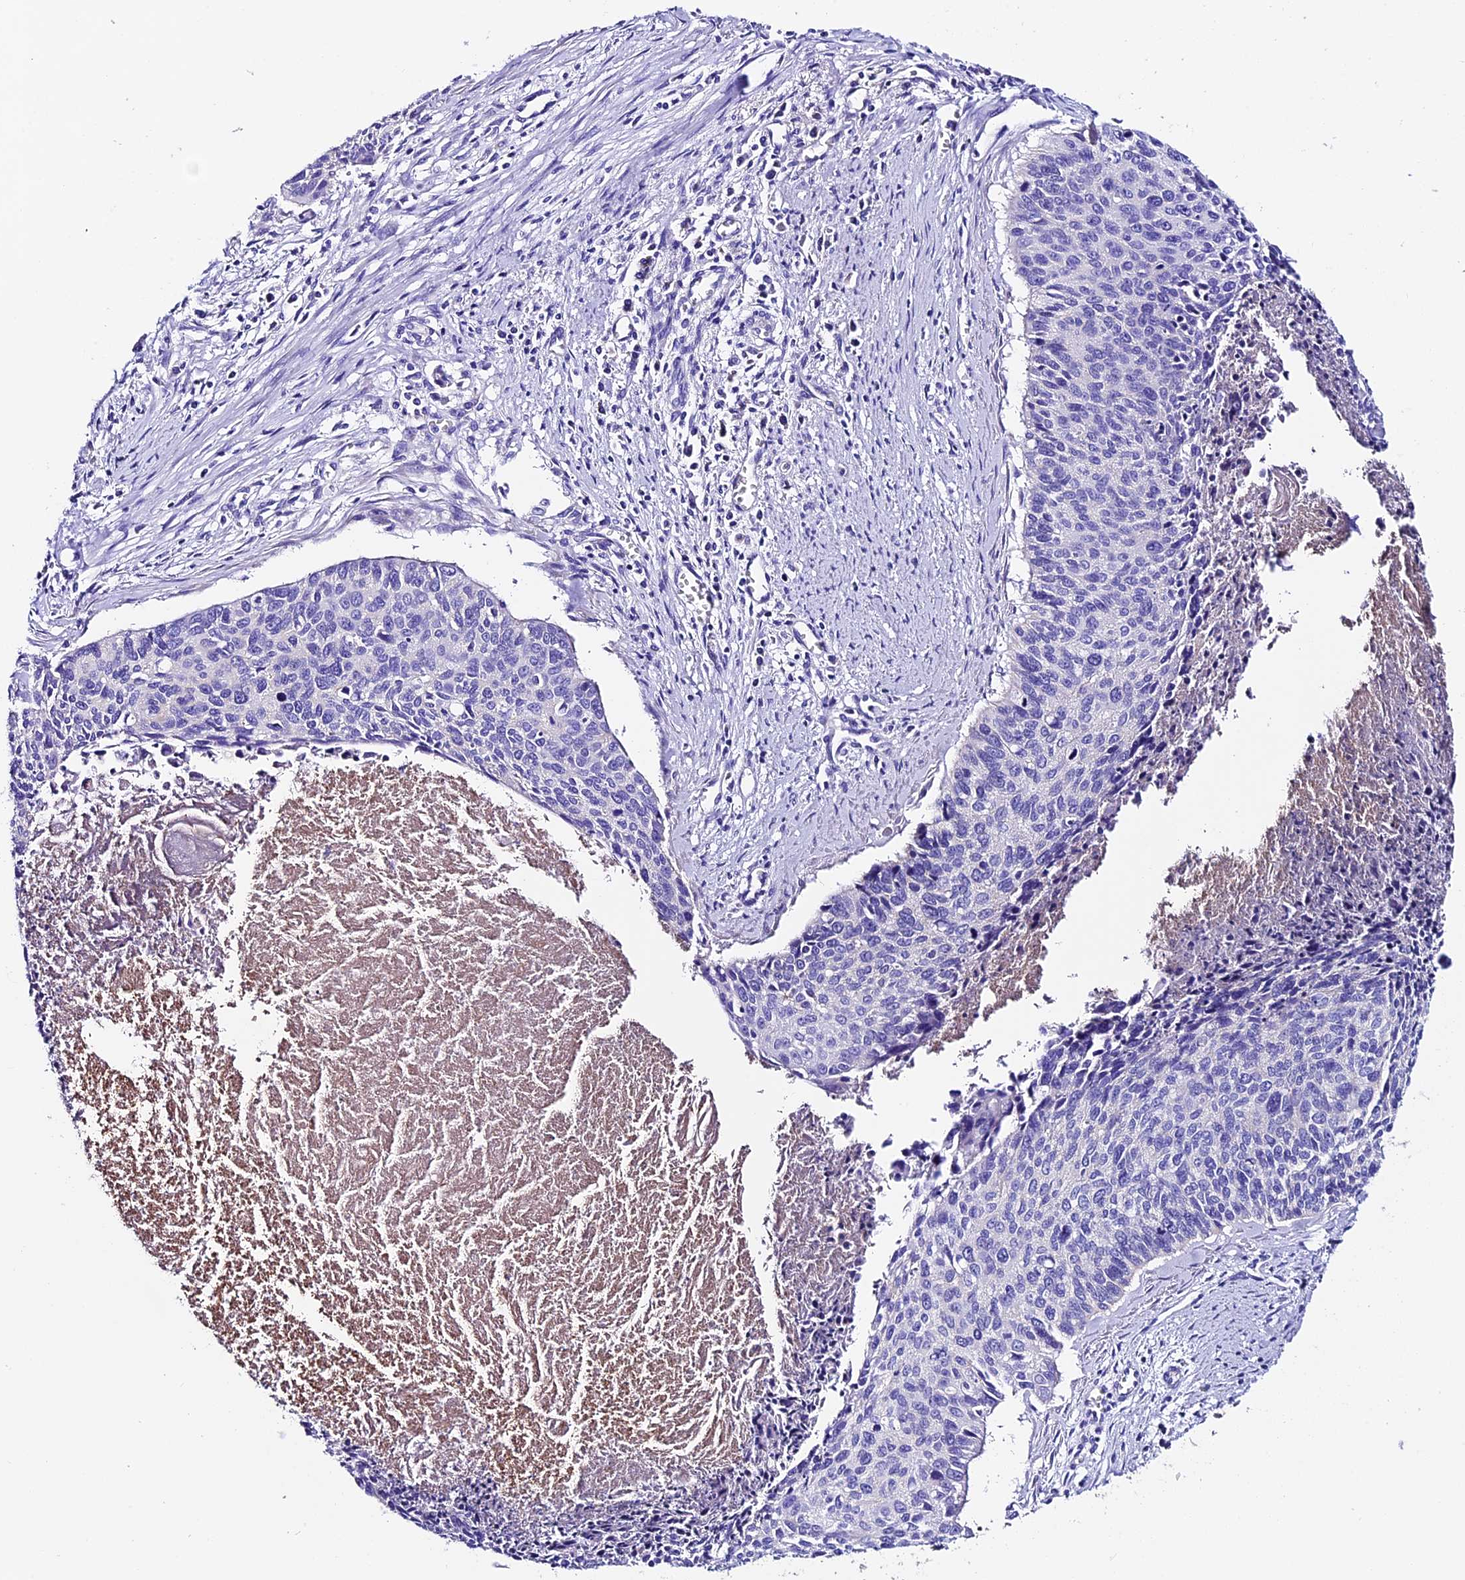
{"staining": {"intensity": "negative", "quantity": "none", "location": "none"}, "tissue": "cervical cancer", "cell_type": "Tumor cells", "image_type": "cancer", "snomed": [{"axis": "morphology", "description": "Squamous cell carcinoma, NOS"}, {"axis": "topography", "description": "Cervix"}], "caption": "Immunohistochemistry image of neoplastic tissue: cervical squamous cell carcinoma stained with DAB (3,3'-diaminobenzidine) exhibits no significant protein positivity in tumor cells.", "gene": "COMTD1", "patient": {"sex": "female", "age": 55}}